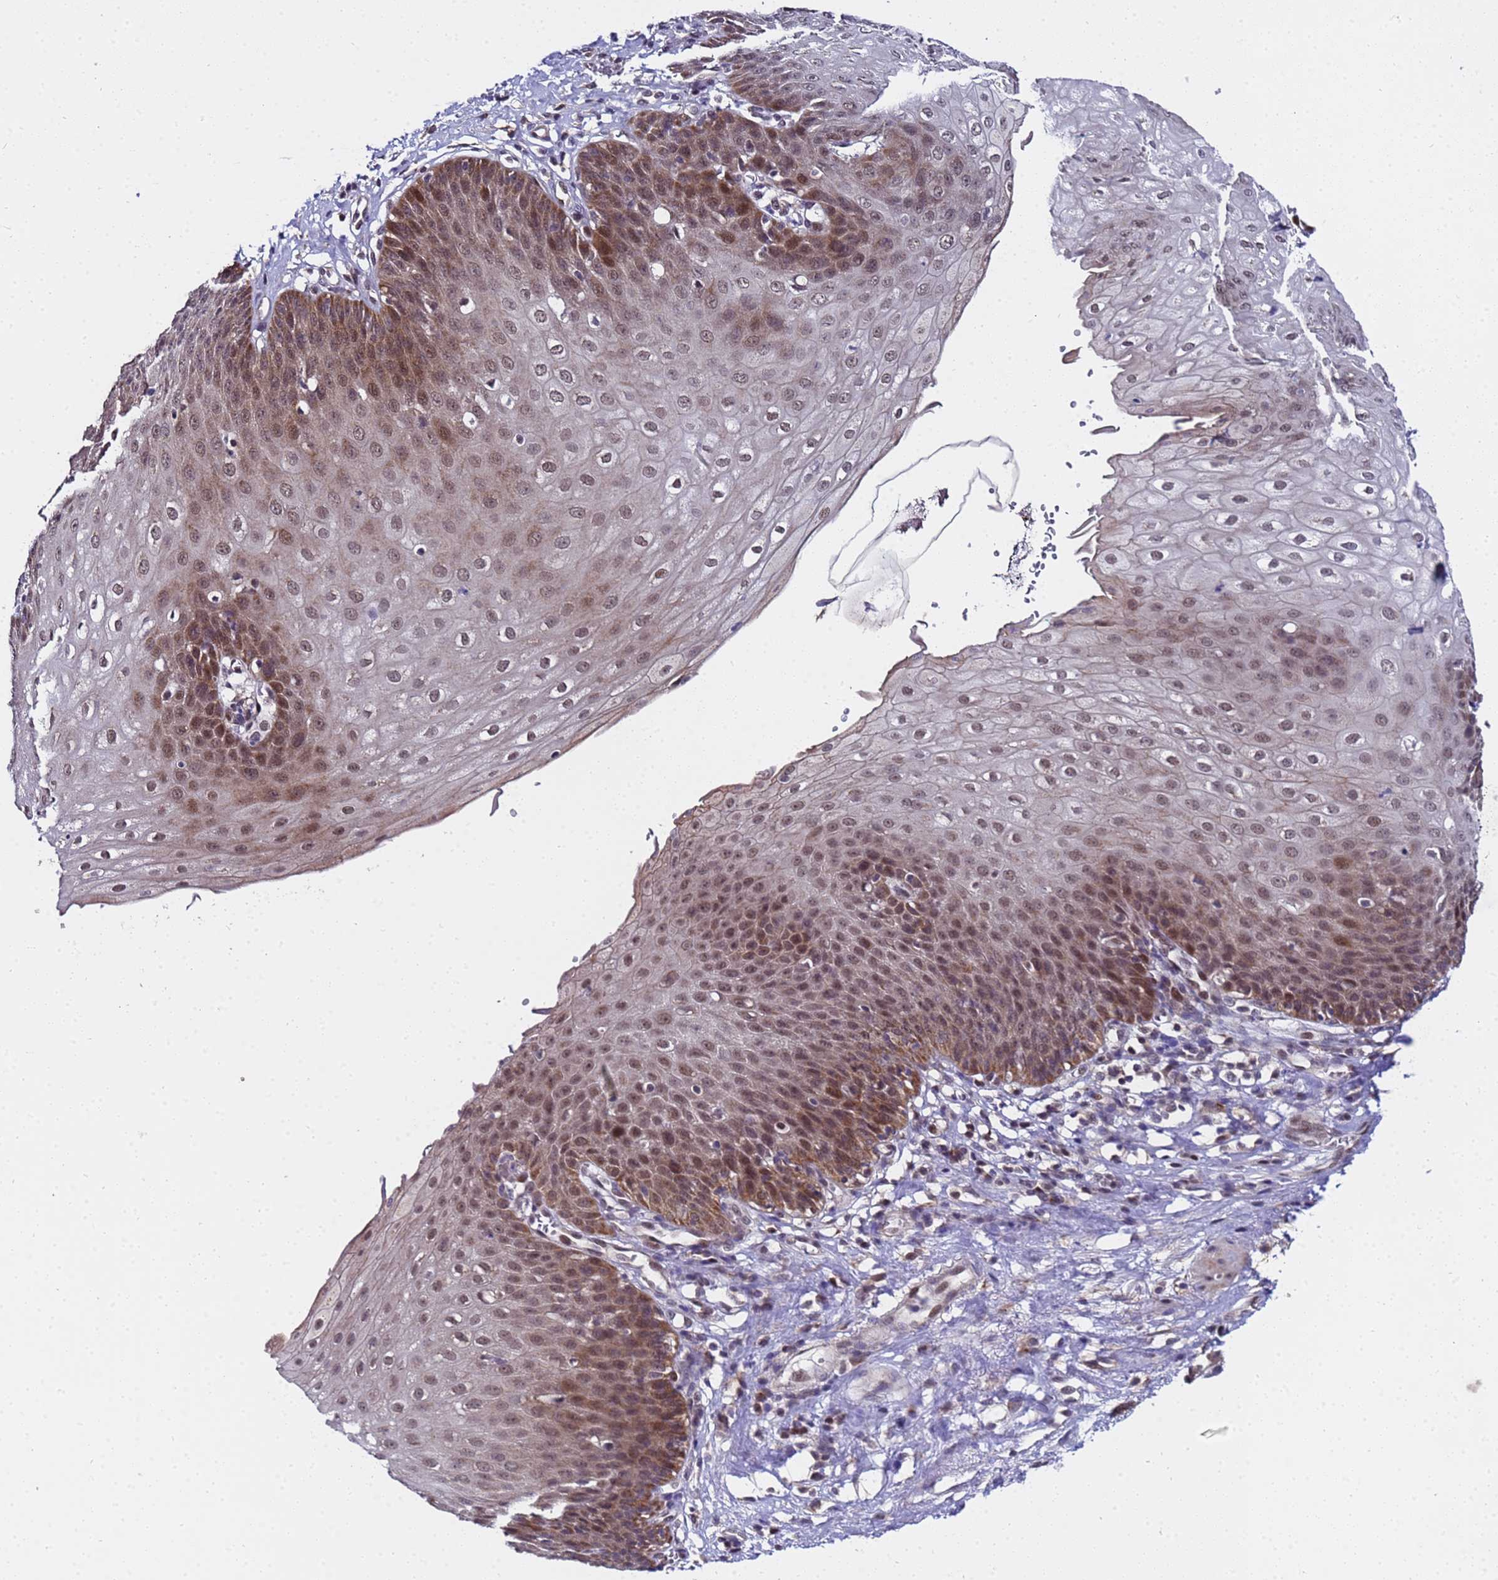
{"staining": {"intensity": "moderate", "quantity": ">75%", "location": "cytoplasmic/membranous,nuclear"}, "tissue": "esophagus", "cell_type": "Squamous epithelial cells", "image_type": "normal", "snomed": [{"axis": "morphology", "description": "Normal tissue, NOS"}, {"axis": "topography", "description": "Esophagus"}], "caption": "About >75% of squamous epithelial cells in benign human esophagus display moderate cytoplasmic/membranous,nuclear protein positivity as visualized by brown immunohistochemical staining.", "gene": "ANAPC13", "patient": {"sex": "male", "age": 71}}